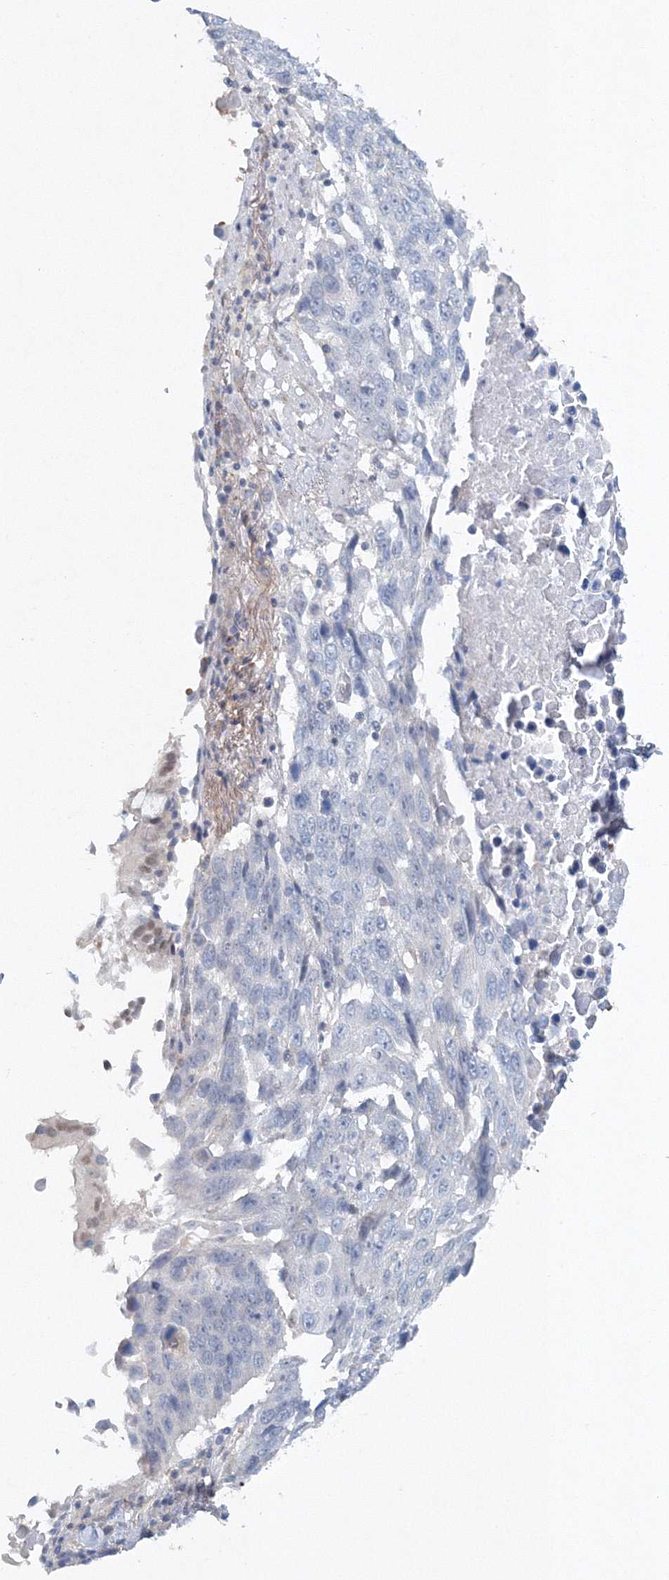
{"staining": {"intensity": "negative", "quantity": "none", "location": "none"}, "tissue": "lung cancer", "cell_type": "Tumor cells", "image_type": "cancer", "snomed": [{"axis": "morphology", "description": "Squamous cell carcinoma, NOS"}, {"axis": "topography", "description": "Lung"}], "caption": "Lung cancer (squamous cell carcinoma) stained for a protein using immunohistochemistry (IHC) demonstrates no staining tumor cells.", "gene": "SH3BP5", "patient": {"sex": "male", "age": 66}}